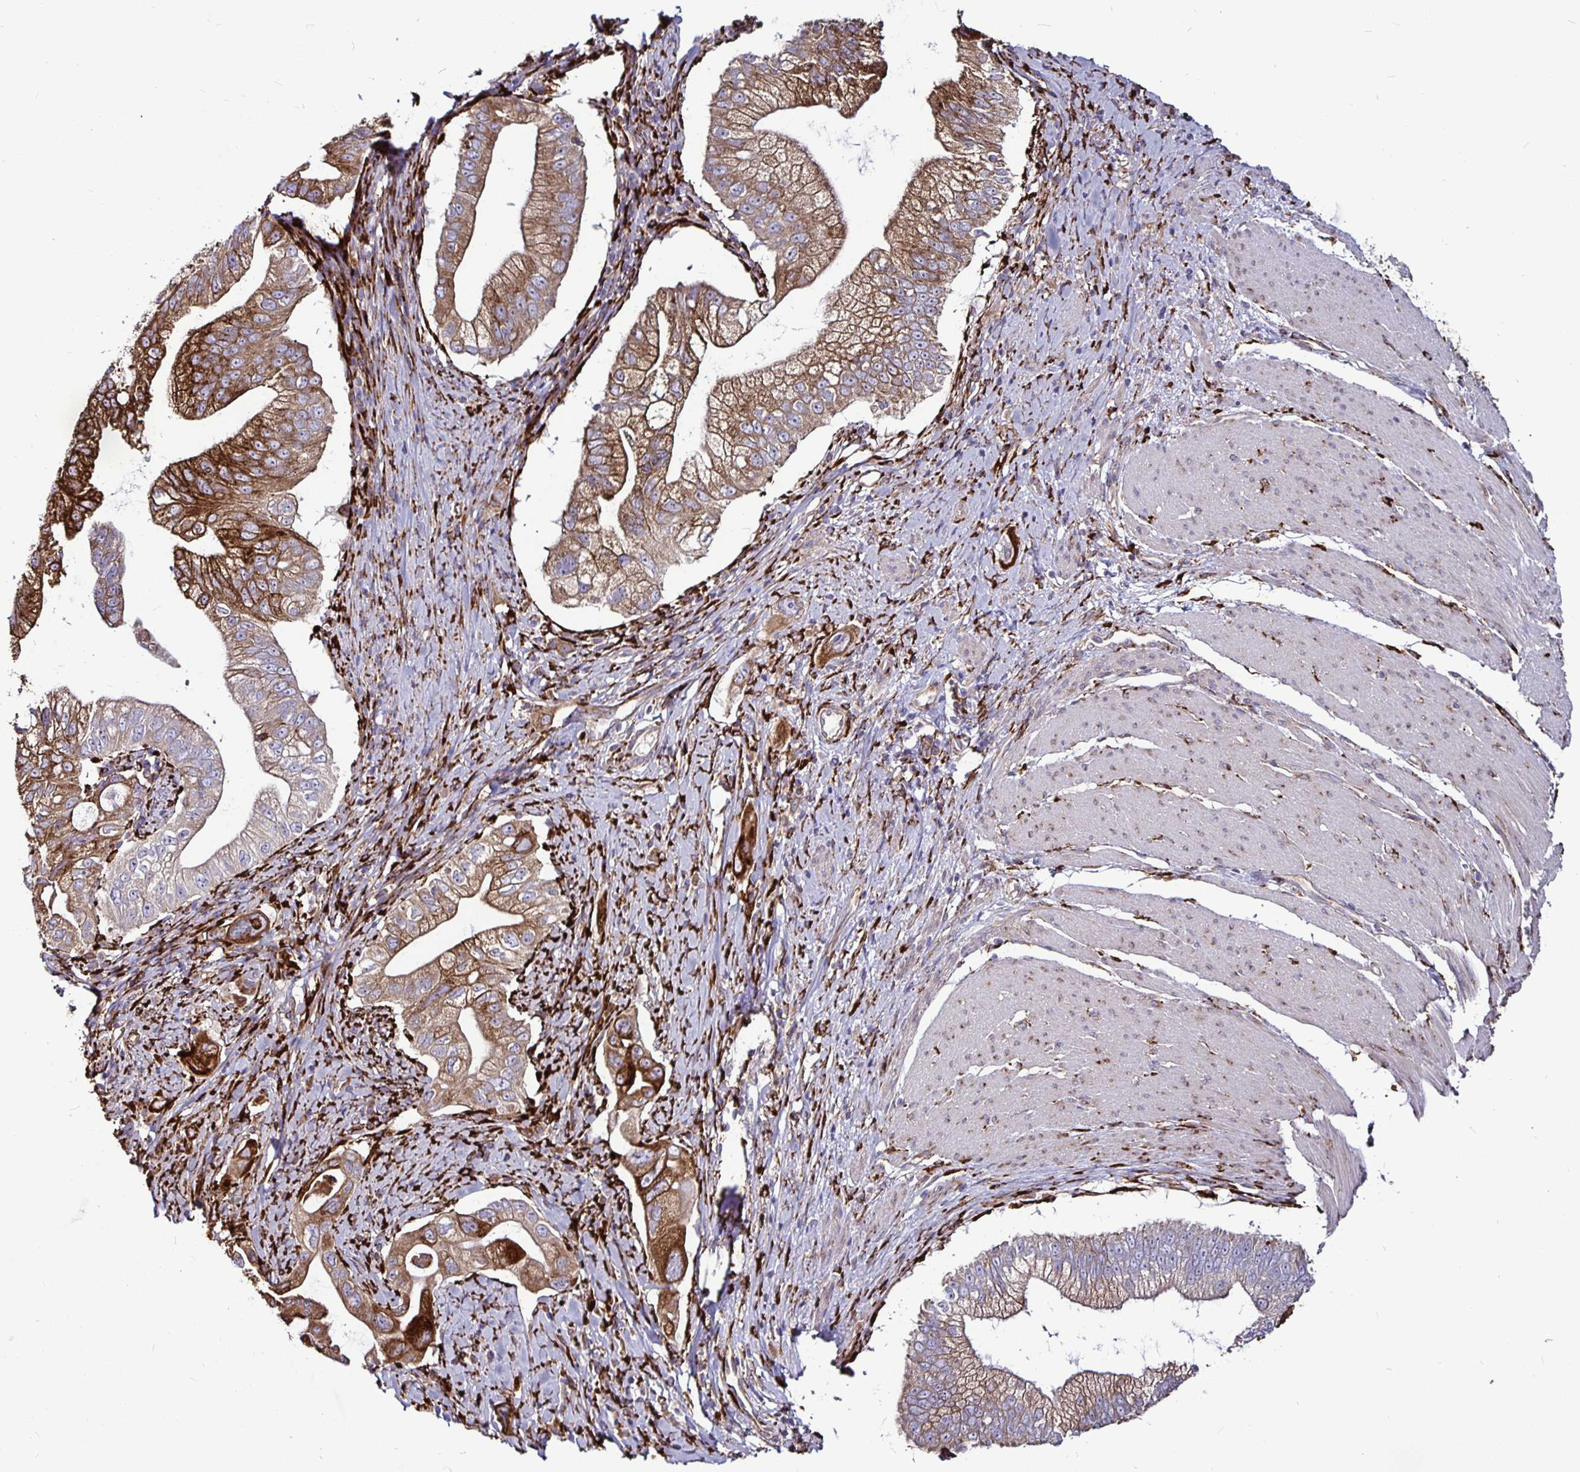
{"staining": {"intensity": "moderate", "quantity": ">75%", "location": "cytoplasmic/membranous"}, "tissue": "pancreatic cancer", "cell_type": "Tumor cells", "image_type": "cancer", "snomed": [{"axis": "morphology", "description": "Adenocarcinoma, NOS"}, {"axis": "topography", "description": "Pancreas"}], "caption": "Tumor cells demonstrate medium levels of moderate cytoplasmic/membranous positivity in about >75% of cells in human pancreatic cancer (adenocarcinoma).", "gene": "P4HA2", "patient": {"sex": "male", "age": 70}}